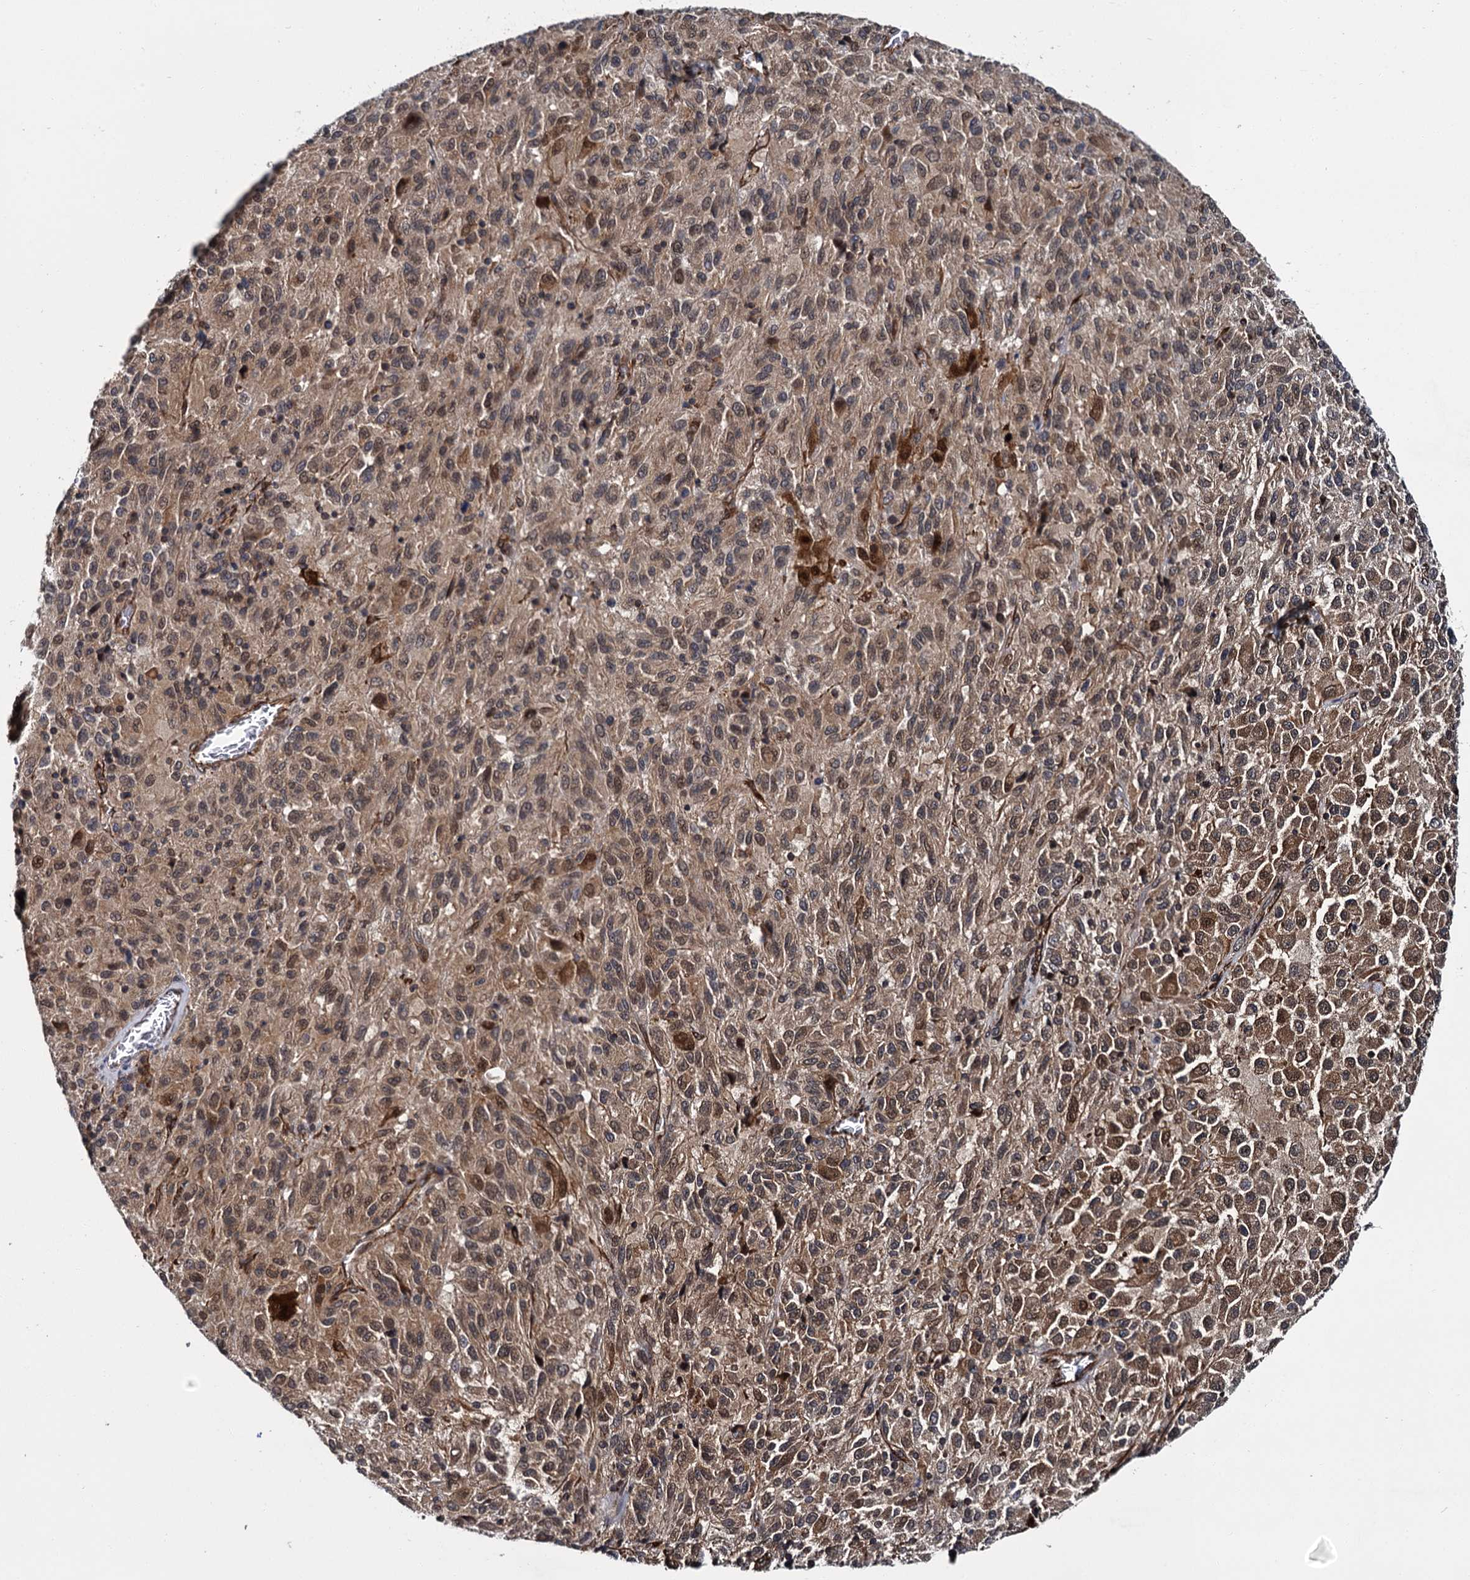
{"staining": {"intensity": "moderate", "quantity": ">75%", "location": "cytoplasmic/membranous,nuclear"}, "tissue": "melanoma", "cell_type": "Tumor cells", "image_type": "cancer", "snomed": [{"axis": "morphology", "description": "Malignant melanoma, Metastatic site"}, {"axis": "topography", "description": "Lung"}], "caption": "Malignant melanoma (metastatic site) stained with a brown dye shows moderate cytoplasmic/membranous and nuclear positive staining in approximately >75% of tumor cells.", "gene": "ZFYVE19", "patient": {"sex": "male", "age": 64}}